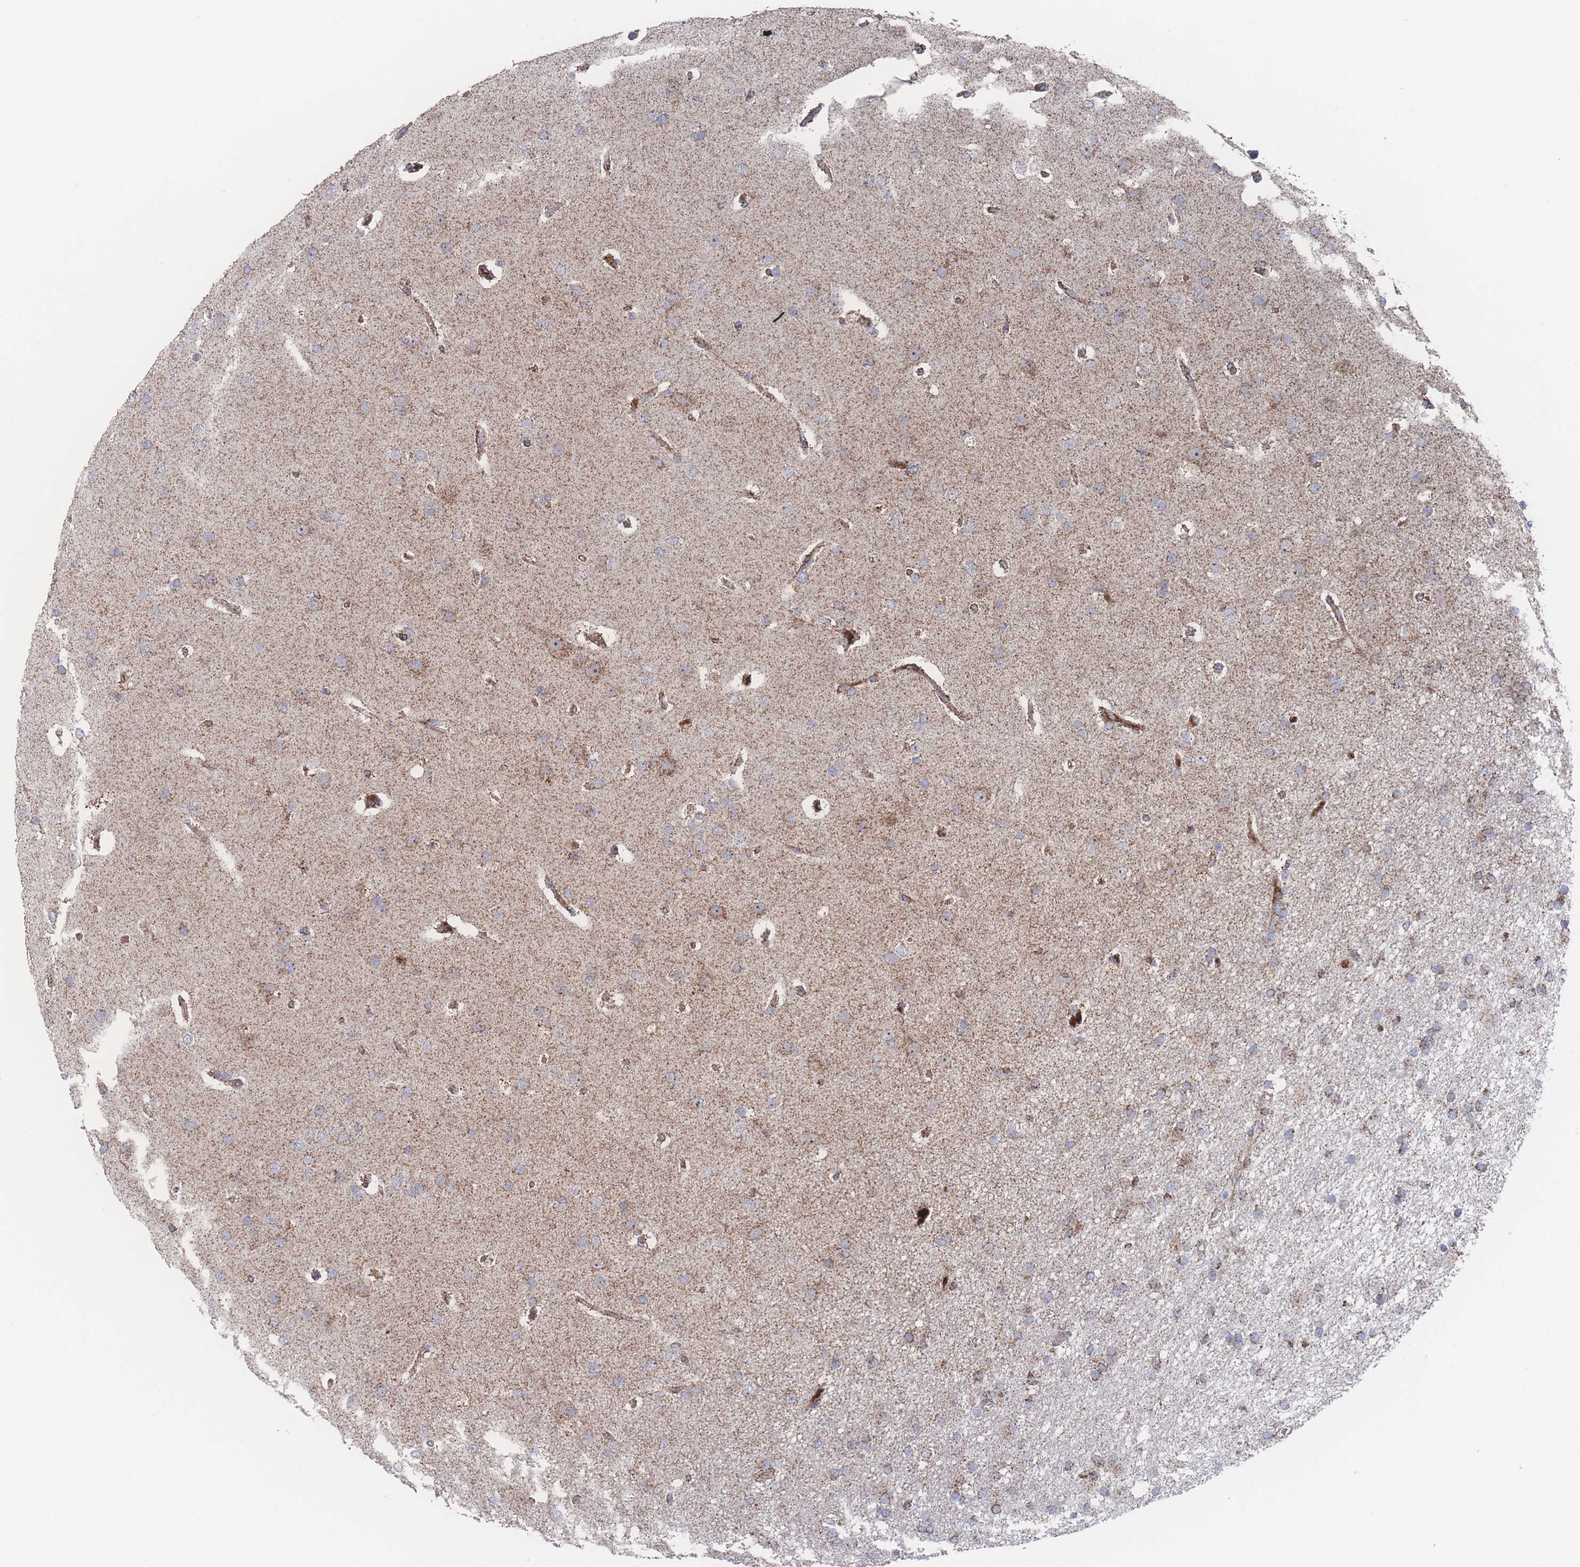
{"staining": {"intensity": "moderate", "quantity": "25%-75%", "location": "cytoplasmic/membranous"}, "tissue": "glioma", "cell_type": "Tumor cells", "image_type": "cancer", "snomed": [{"axis": "morphology", "description": "Glioma, malignant, High grade"}, {"axis": "topography", "description": "Brain"}], "caption": "Protein expression analysis of glioma demonstrates moderate cytoplasmic/membranous positivity in about 25%-75% of tumor cells.", "gene": "PEX14", "patient": {"sex": "male", "age": 77}}